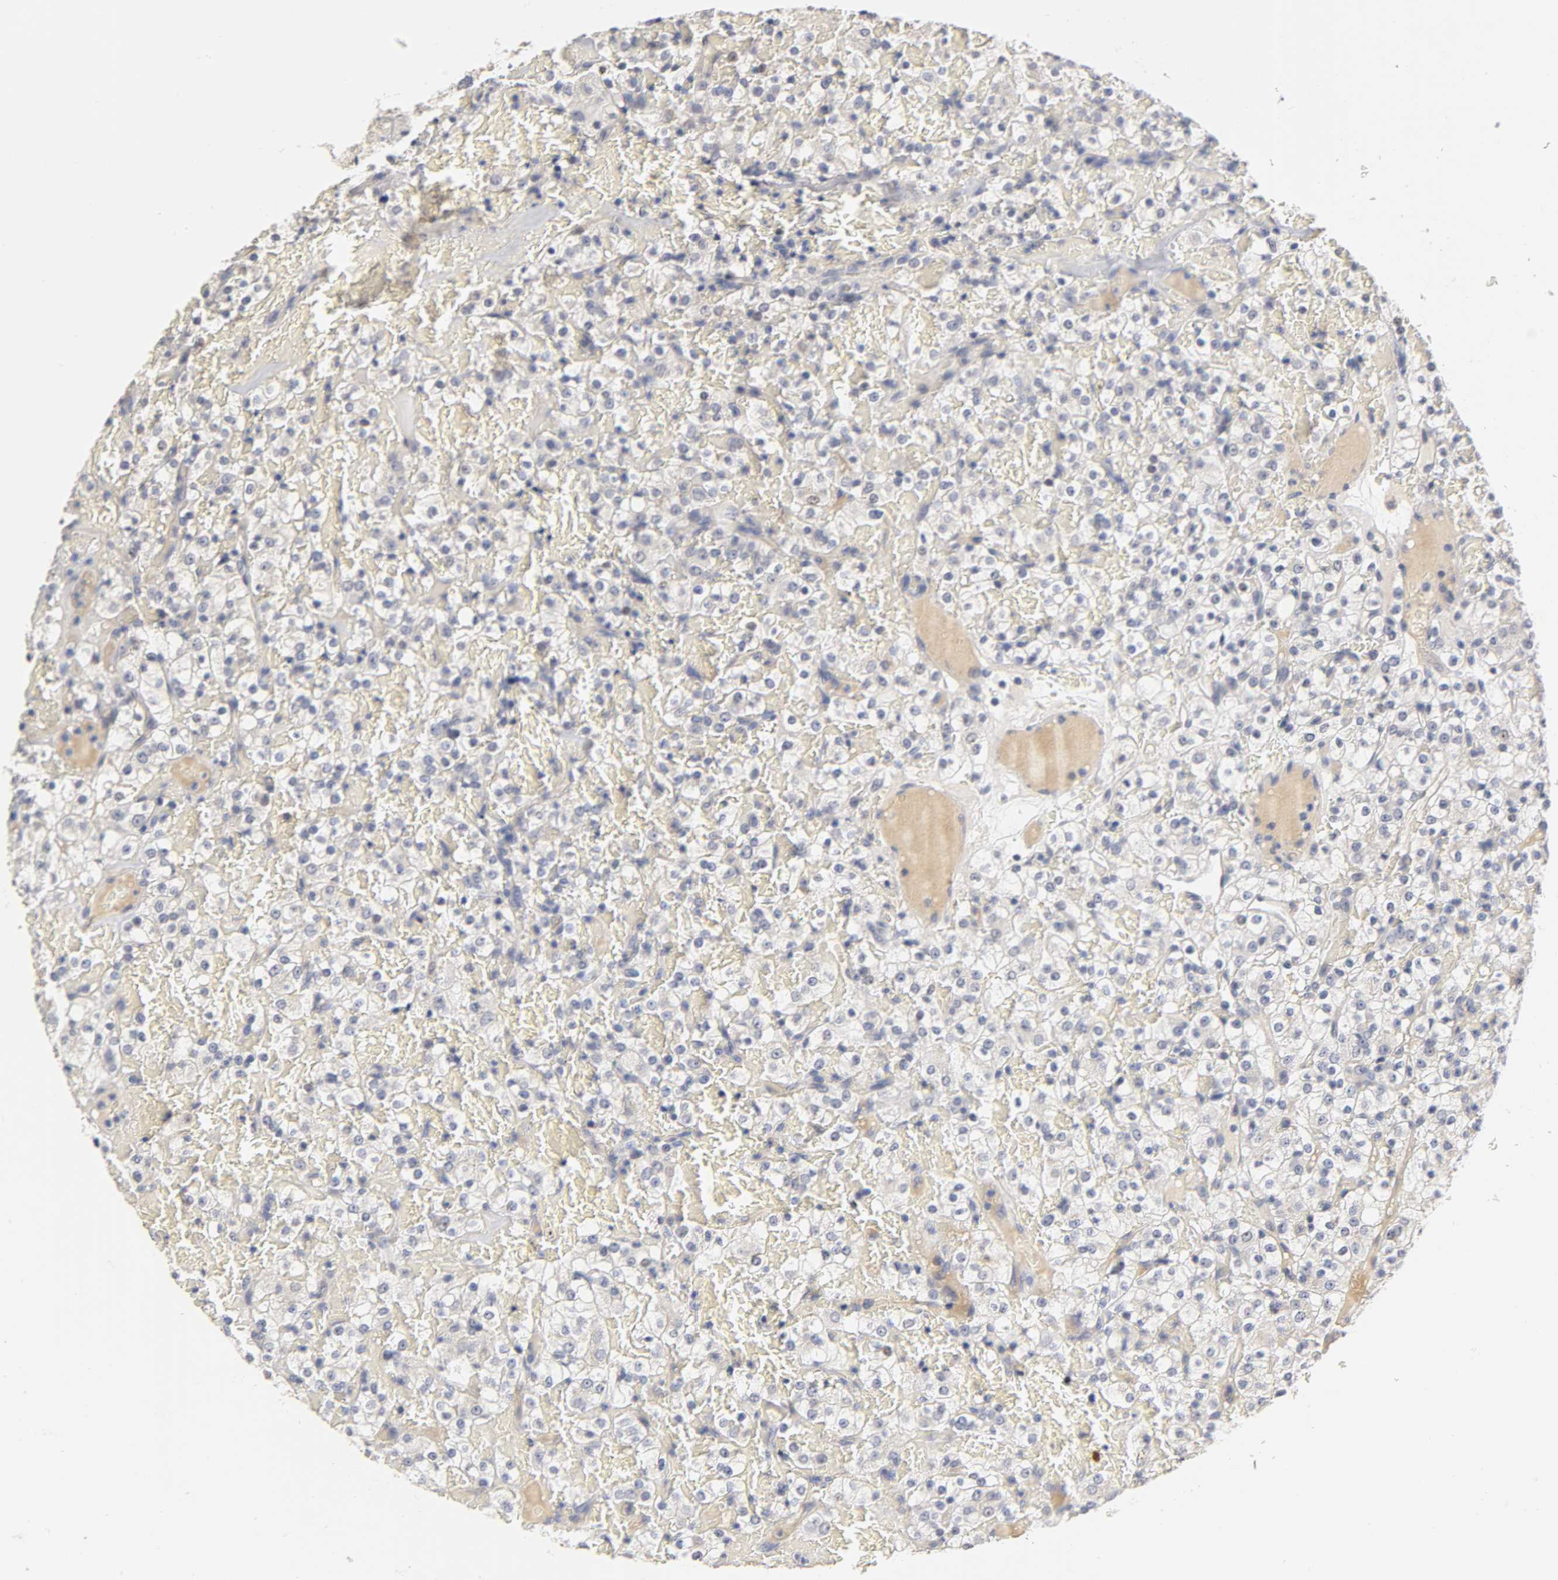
{"staining": {"intensity": "negative", "quantity": "none", "location": "none"}, "tissue": "renal cancer", "cell_type": "Tumor cells", "image_type": "cancer", "snomed": [{"axis": "morphology", "description": "Normal tissue, NOS"}, {"axis": "morphology", "description": "Adenocarcinoma, NOS"}, {"axis": "topography", "description": "Kidney"}], "caption": "This is an immunohistochemistry (IHC) histopathology image of renal cancer. There is no expression in tumor cells.", "gene": "OVOL1", "patient": {"sex": "female", "age": 72}}